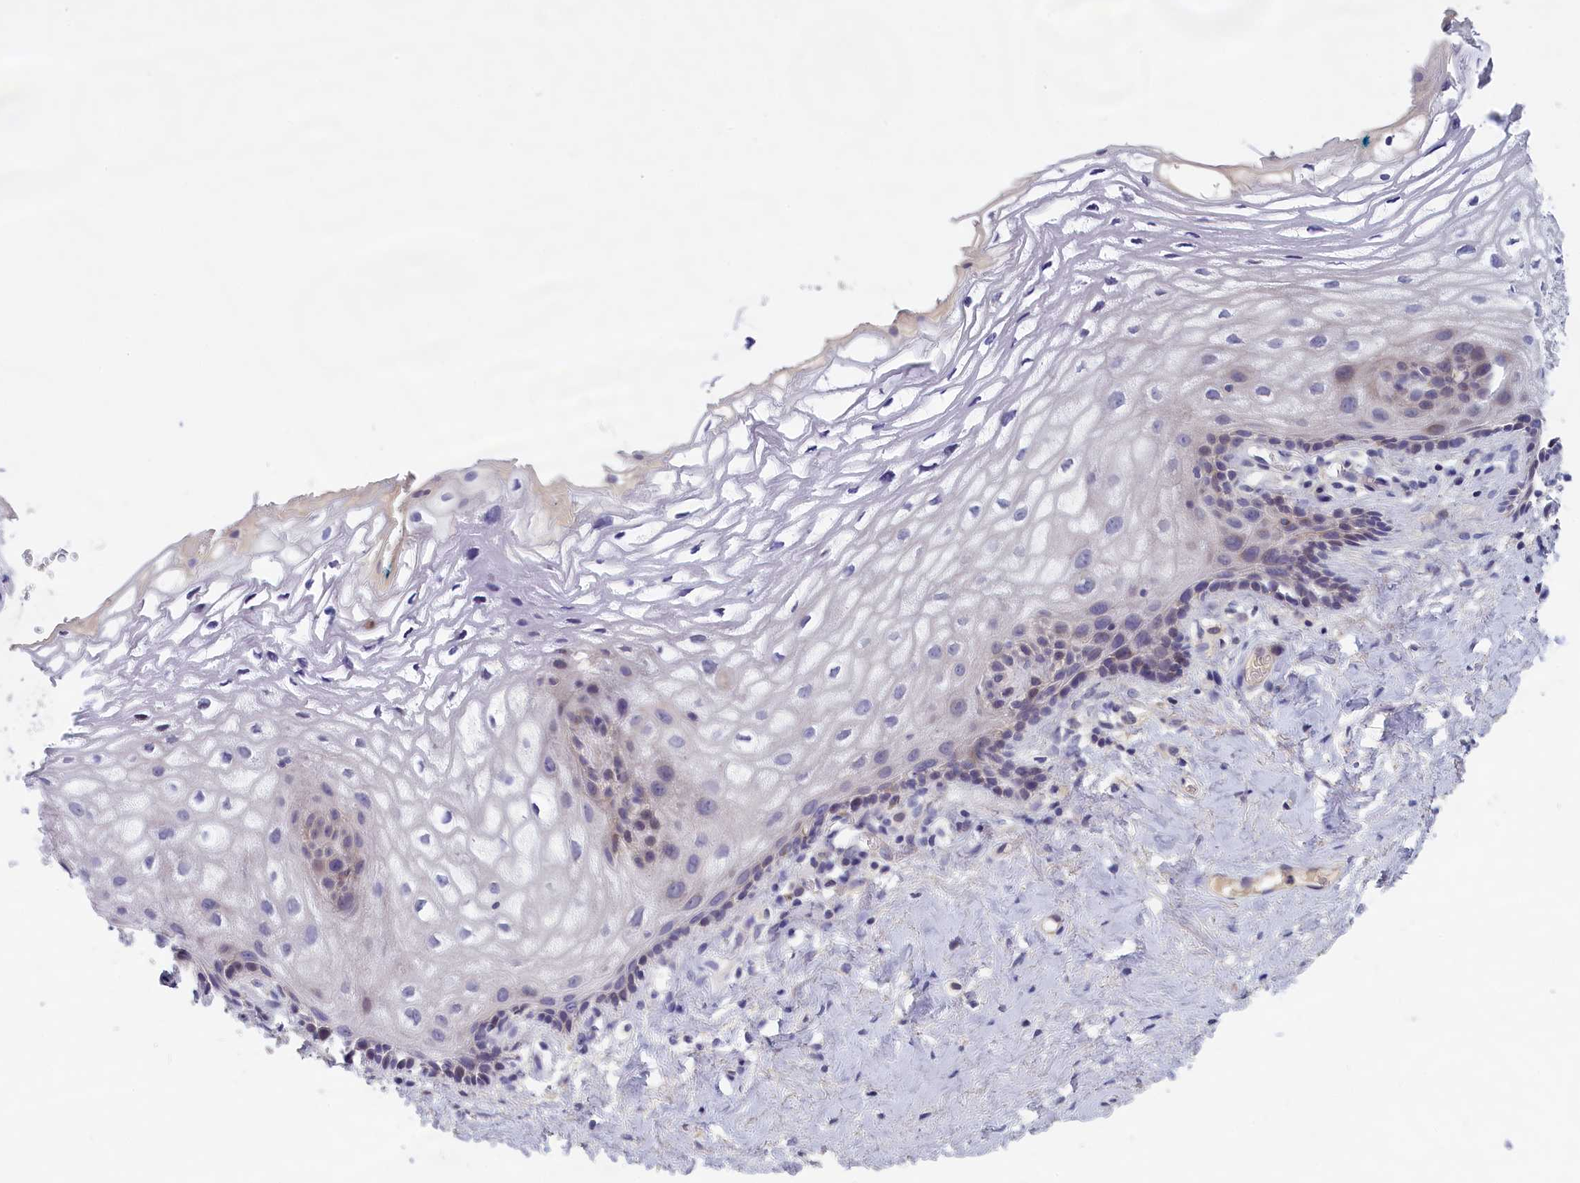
{"staining": {"intensity": "negative", "quantity": "none", "location": "none"}, "tissue": "vagina", "cell_type": "Squamous epithelial cells", "image_type": "normal", "snomed": [{"axis": "morphology", "description": "Normal tissue, NOS"}, {"axis": "morphology", "description": "Adenocarcinoma, NOS"}, {"axis": "topography", "description": "Rectum"}, {"axis": "topography", "description": "Vagina"}], "caption": "Vagina was stained to show a protein in brown. There is no significant expression in squamous epithelial cells. (Brightfield microscopy of DAB (3,3'-diaminobenzidine) IHC at high magnification).", "gene": "IGFALS", "patient": {"sex": "female", "age": 71}}